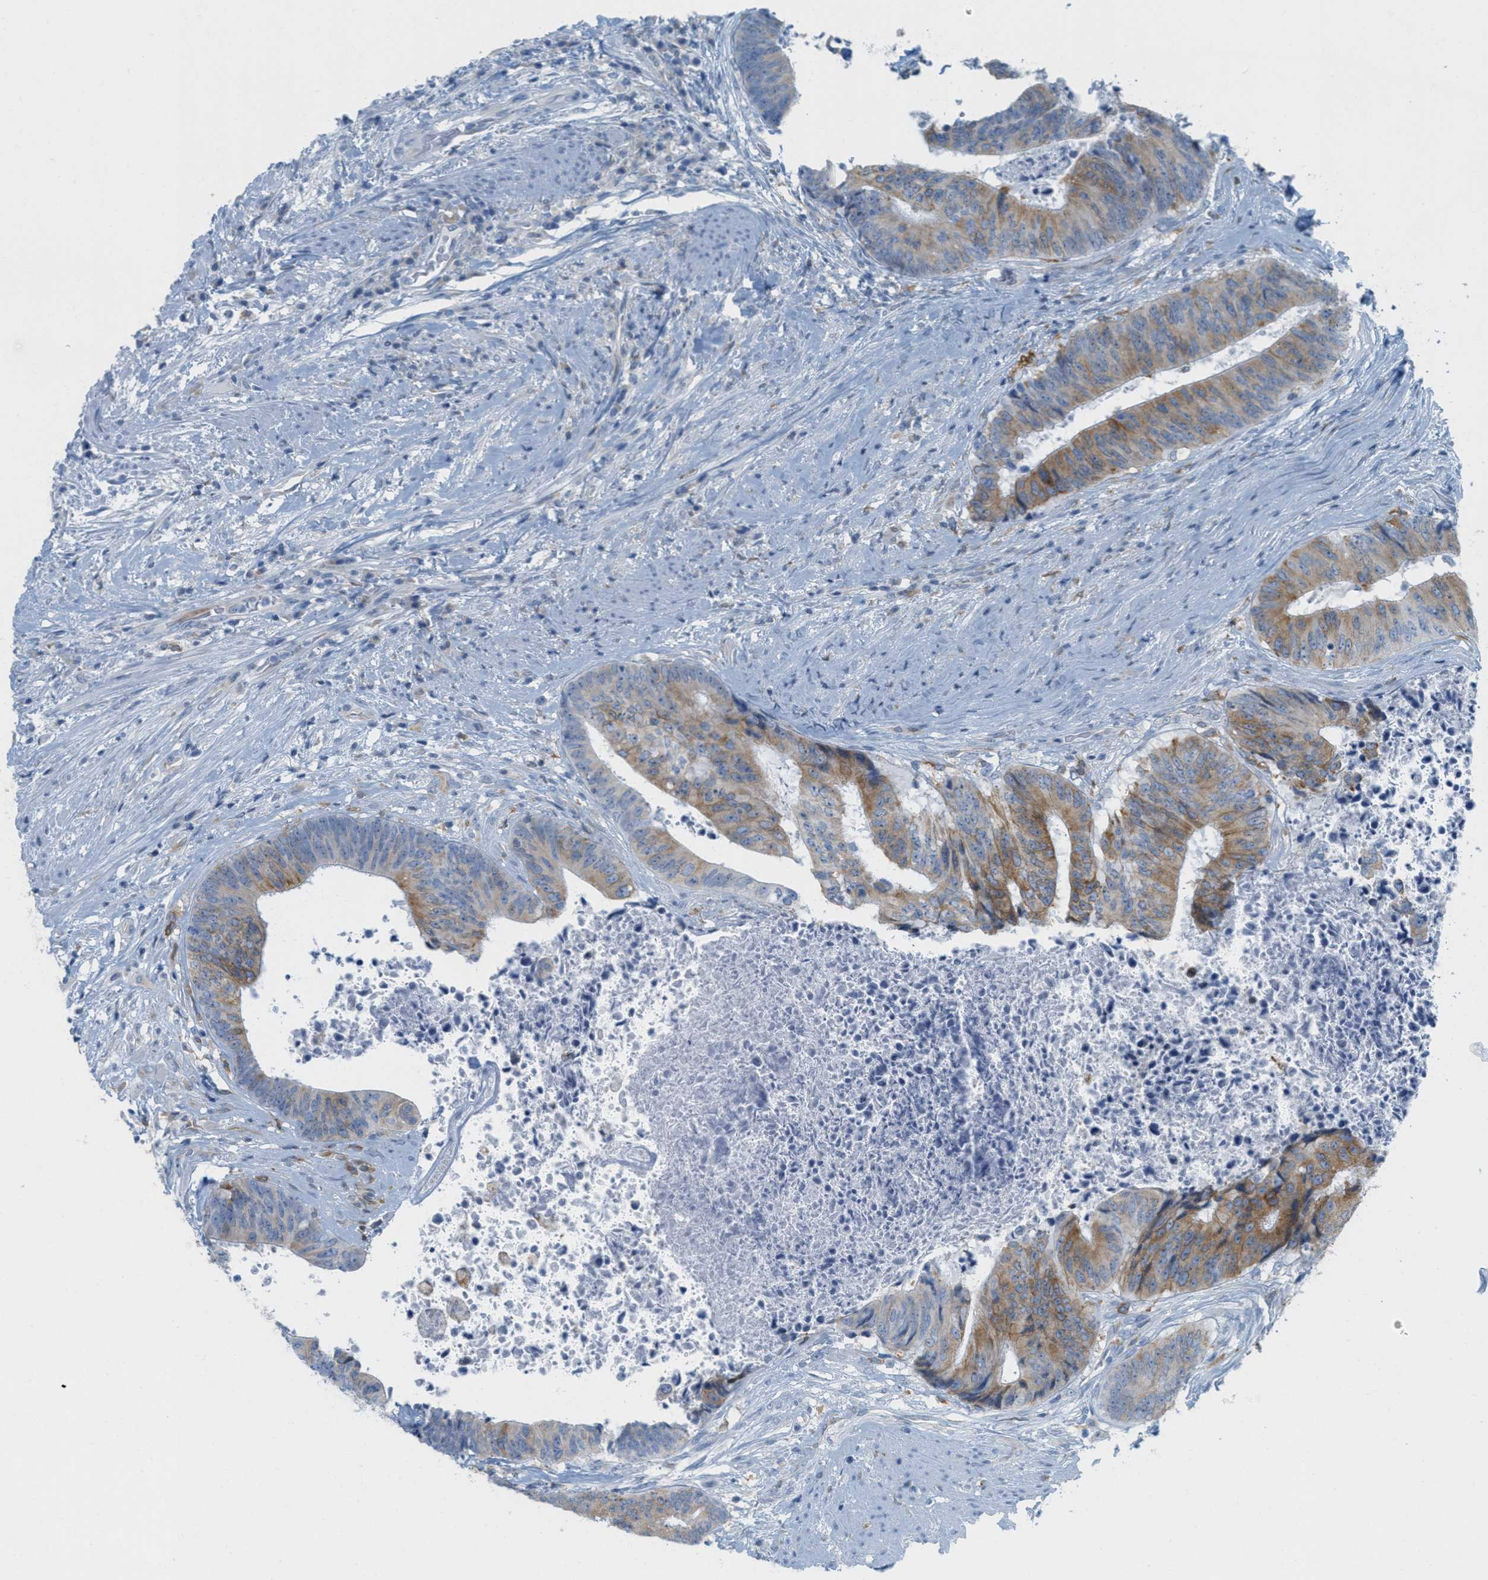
{"staining": {"intensity": "moderate", "quantity": ">75%", "location": "cytoplasmic/membranous"}, "tissue": "colorectal cancer", "cell_type": "Tumor cells", "image_type": "cancer", "snomed": [{"axis": "morphology", "description": "Adenocarcinoma, NOS"}, {"axis": "topography", "description": "Rectum"}], "caption": "This is an image of immunohistochemistry (IHC) staining of colorectal adenocarcinoma, which shows moderate positivity in the cytoplasmic/membranous of tumor cells.", "gene": "TEX264", "patient": {"sex": "male", "age": 72}}